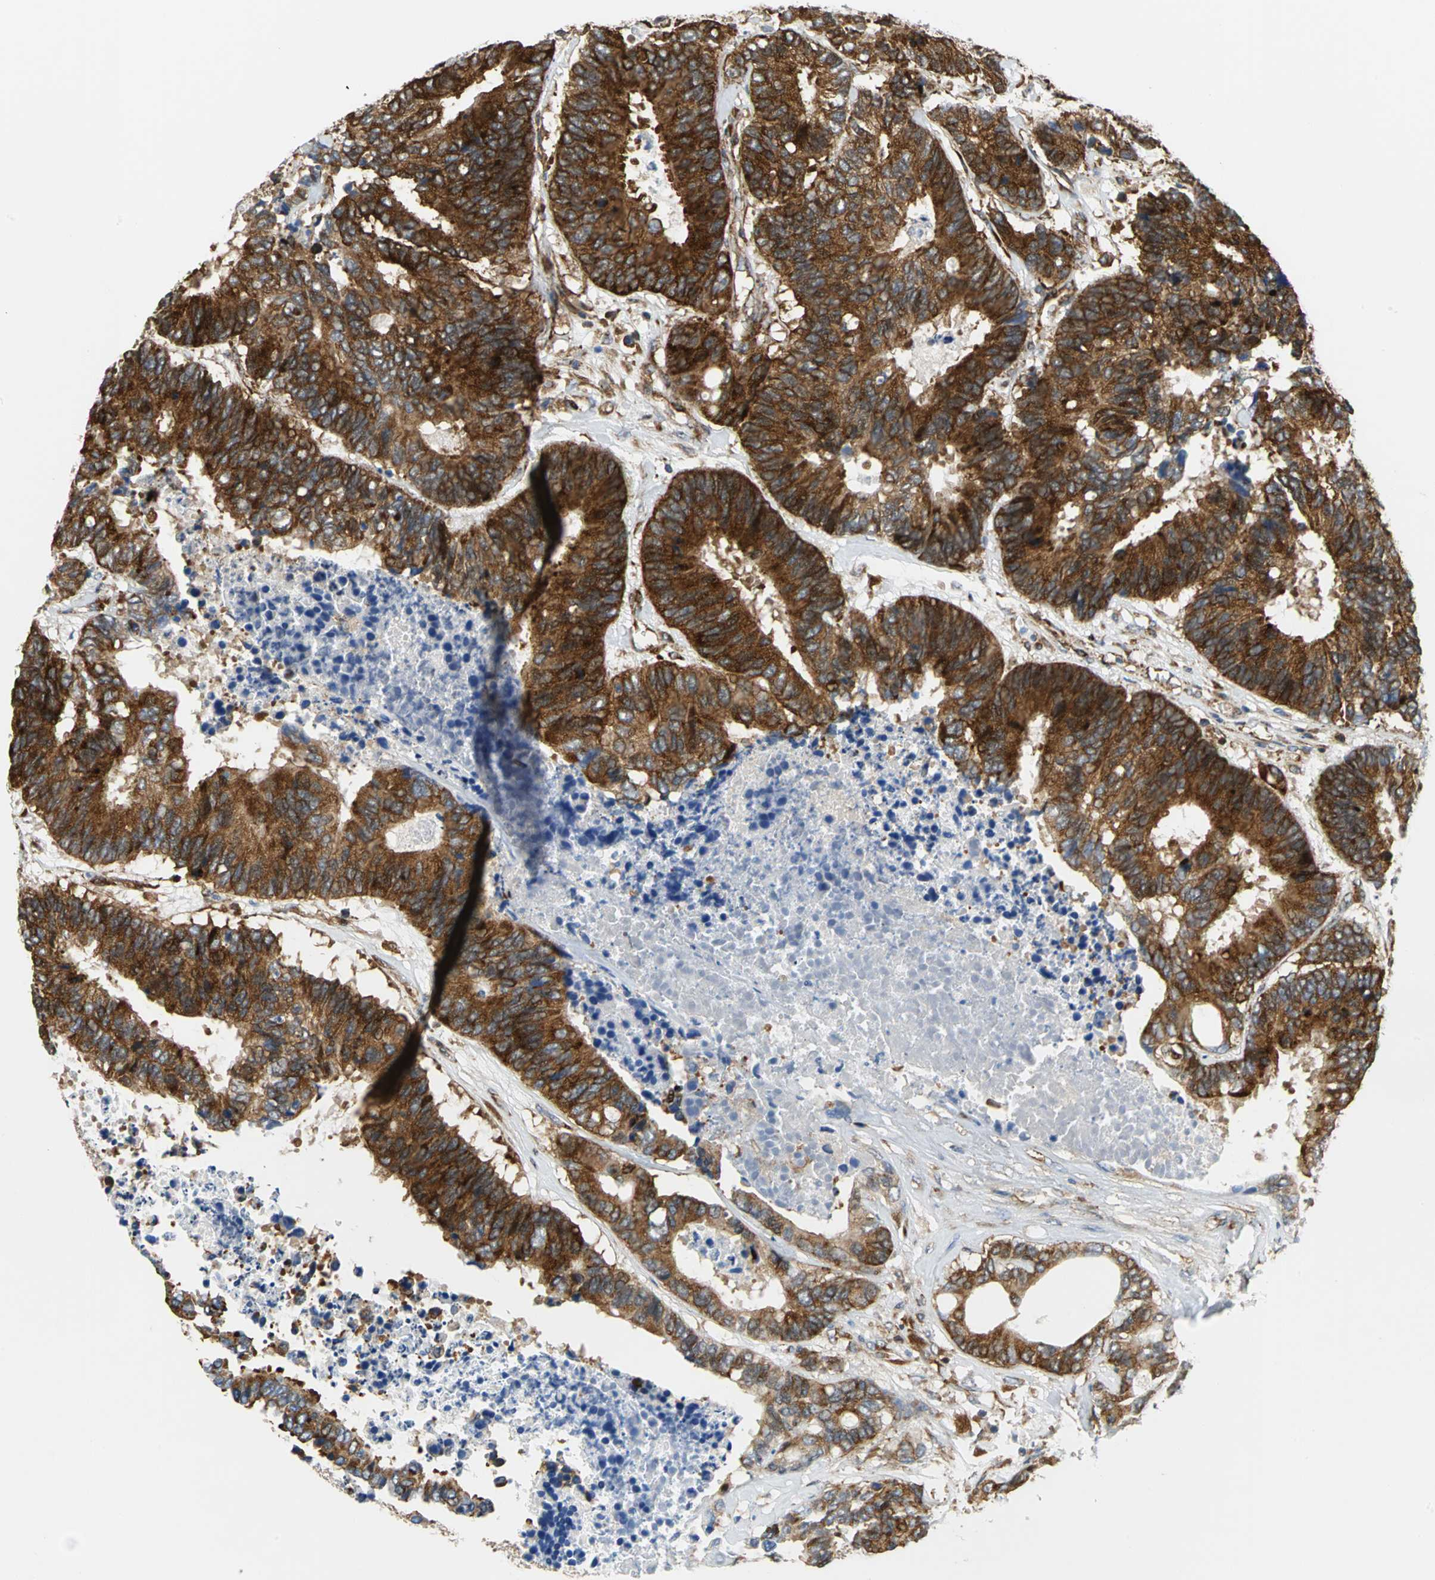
{"staining": {"intensity": "strong", "quantity": ">75%", "location": "cytoplasmic/membranous"}, "tissue": "colorectal cancer", "cell_type": "Tumor cells", "image_type": "cancer", "snomed": [{"axis": "morphology", "description": "Adenocarcinoma, NOS"}, {"axis": "topography", "description": "Rectum"}], "caption": "This image demonstrates immunohistochemistry staining of colorectal cancer (adenocarcinoma), with high strong cytoplasmic/membranous positivity in approximately >75% of tumor cells.", "gene": "YBX1", "patient": {"sex": "male", "age": 55}}